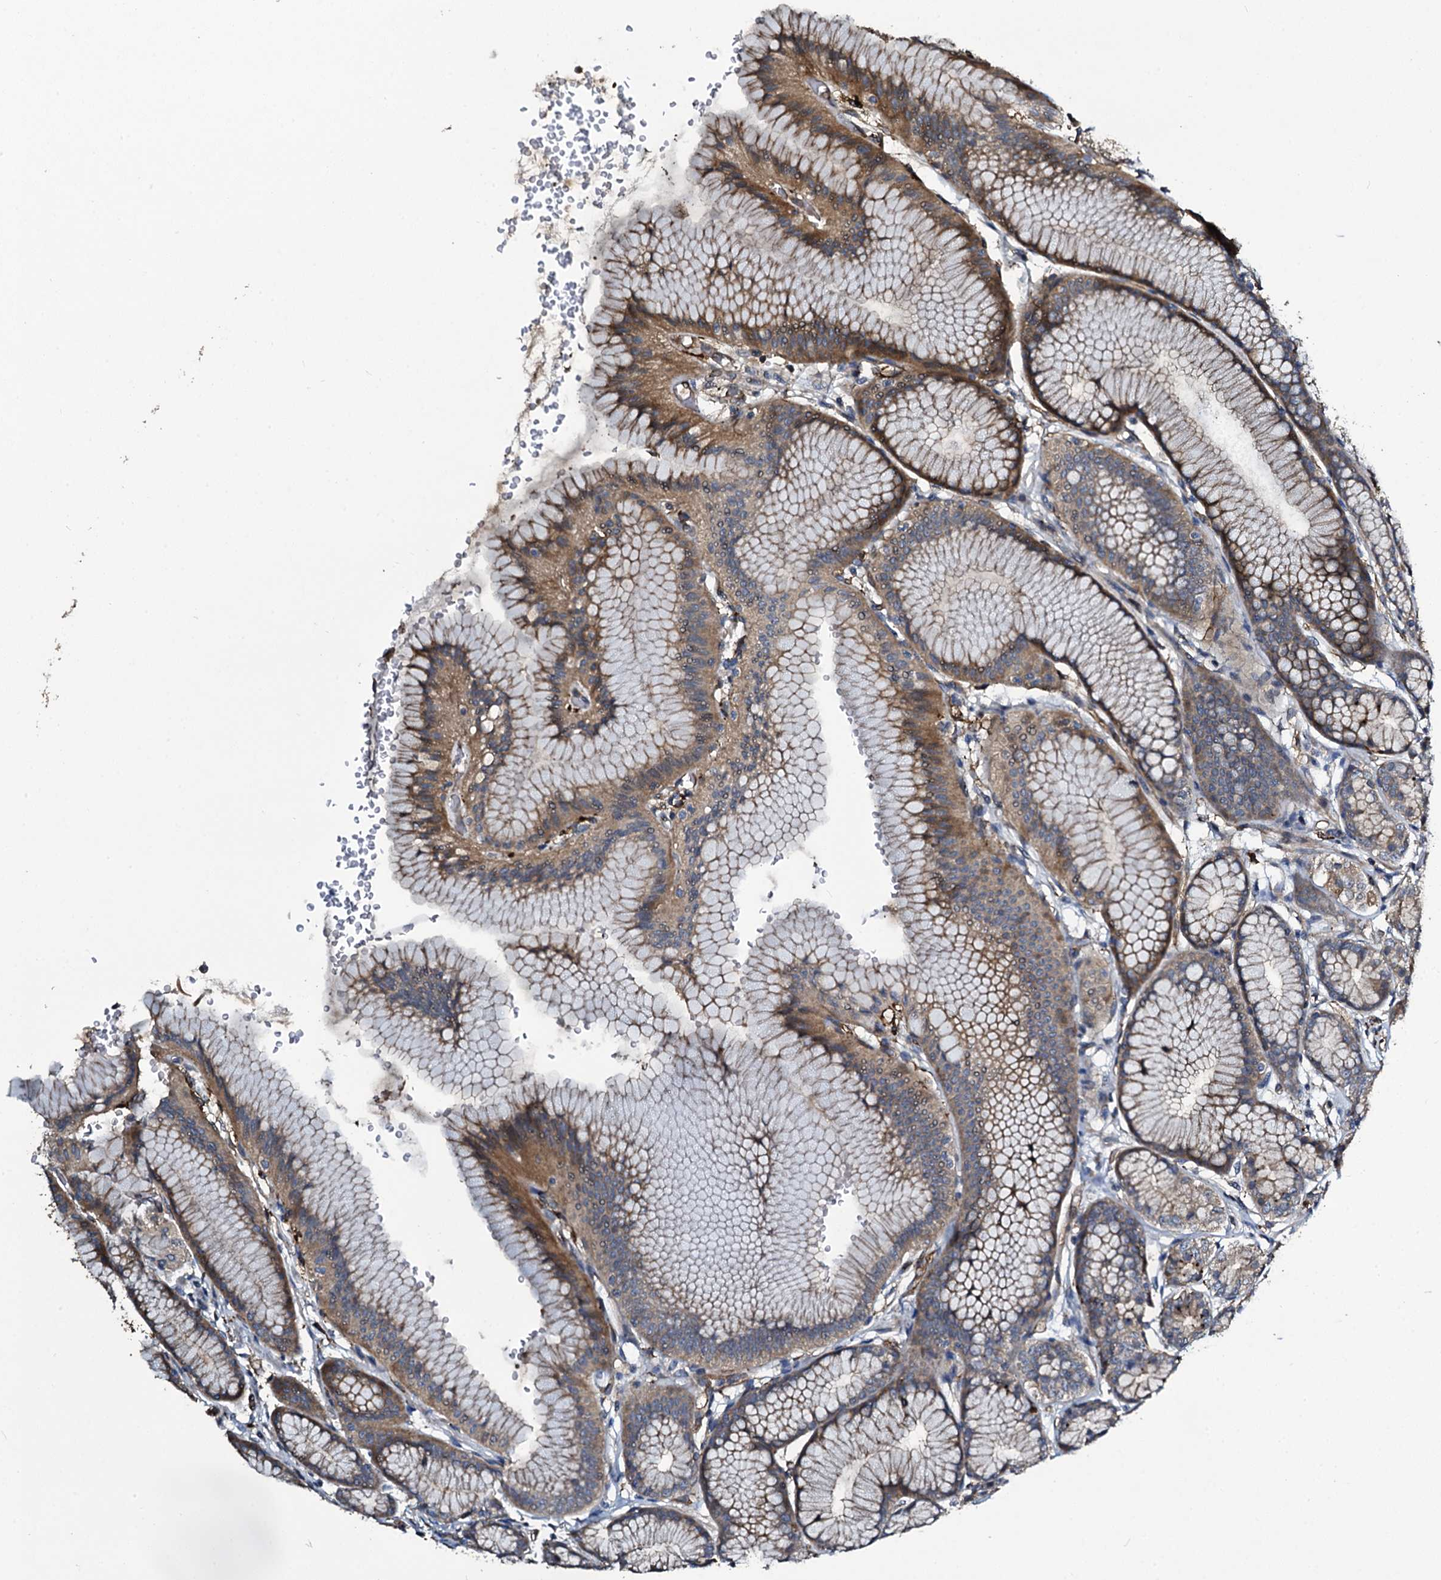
{"staining": {"intensity": "moderate", "quantity": "25%-75%", "location": "cytoplasmic/membranous"}, "tissue": "stomach", "cell_type": "Glandular cells", "image_type": "normal", "snomed": [{"axis": "morphology", "description": "Normal tissue, NOS"}, {"axis": "morphology", "description": "Adenocarcinoma, NOS"}, {"axis": "morphology", "description": "Adenocarcinoma, High grade"}, {"axis": "topography", "description": "Stomach, upper"}, {"axis": "topography", "description": "Stomach"}], "caption": "DAB (3,3'-diaminobenzidine) immunohistochemical staining of benign human stomach demonstrates moderate cytoplasmic/membranous protein staining in about 25%-75% of glandular cells.", "gene": "TPGS2", "patient": {"sex": "female", "age": 65}}